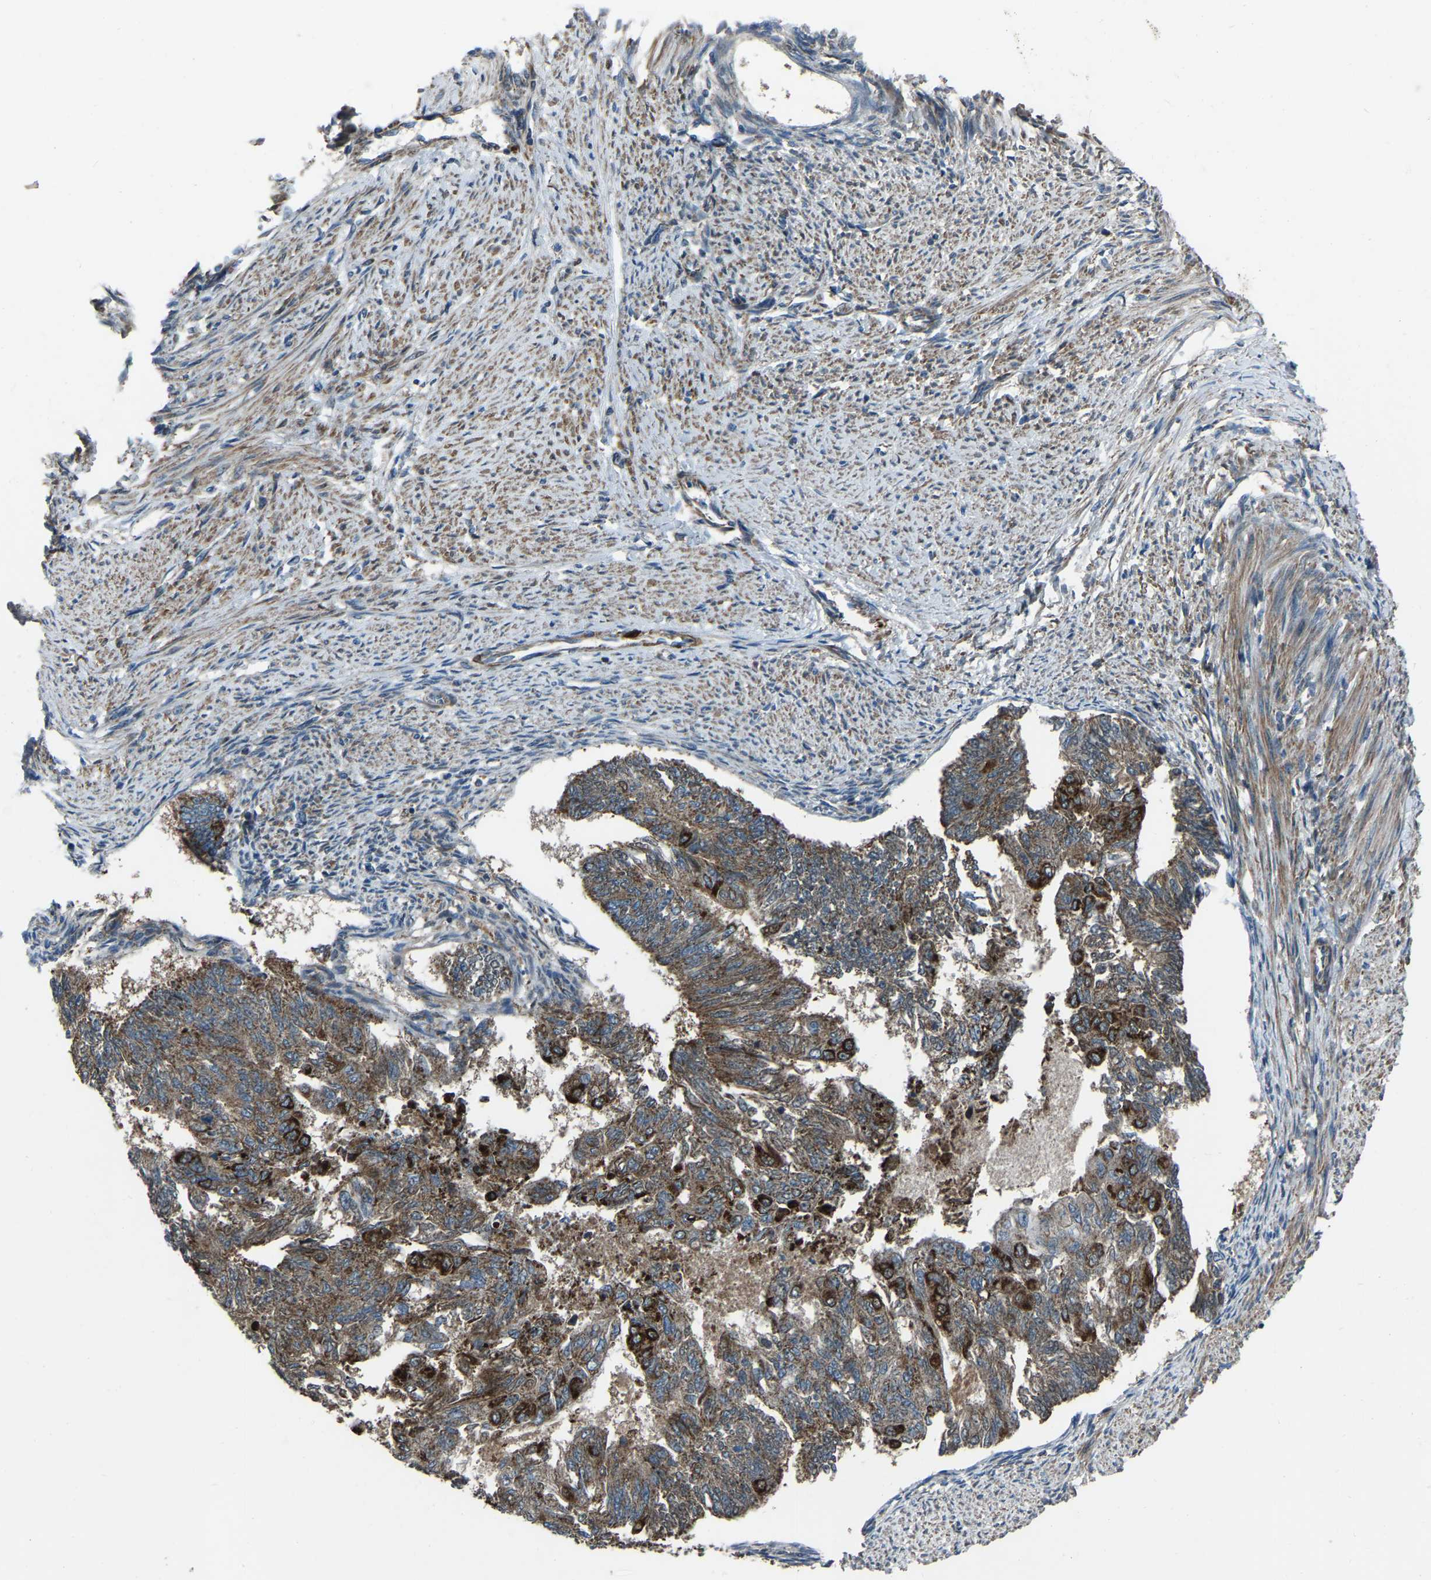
{"staining": {"intensity": "strong", "quantity": "25%-75%", "location": "cytoplasmic/membranous"}, "tissue": "endometrial cancer", "cell_type": "Tumor cells", "image_type": "cancer", "snomed": [{"axis": "morphology", "description": "Adenocarcinoma, NOS"}, {"axis": "topography", "description": "Endometrium"}], "caption": "Protein expression analysis of human adenocarcinoma (endometrial) reveals strong cytoplasmic/membranous positivity in approximately 25%-75% of tumor cells. The staining was performed using DAB (3,3'-diaminobenzidine), with brown indicating positive protein expression. Nuclei are stained blue with hematoxylin.", "gene": "AKR1A1", "patient": {"sex": "female", "age": 32}}